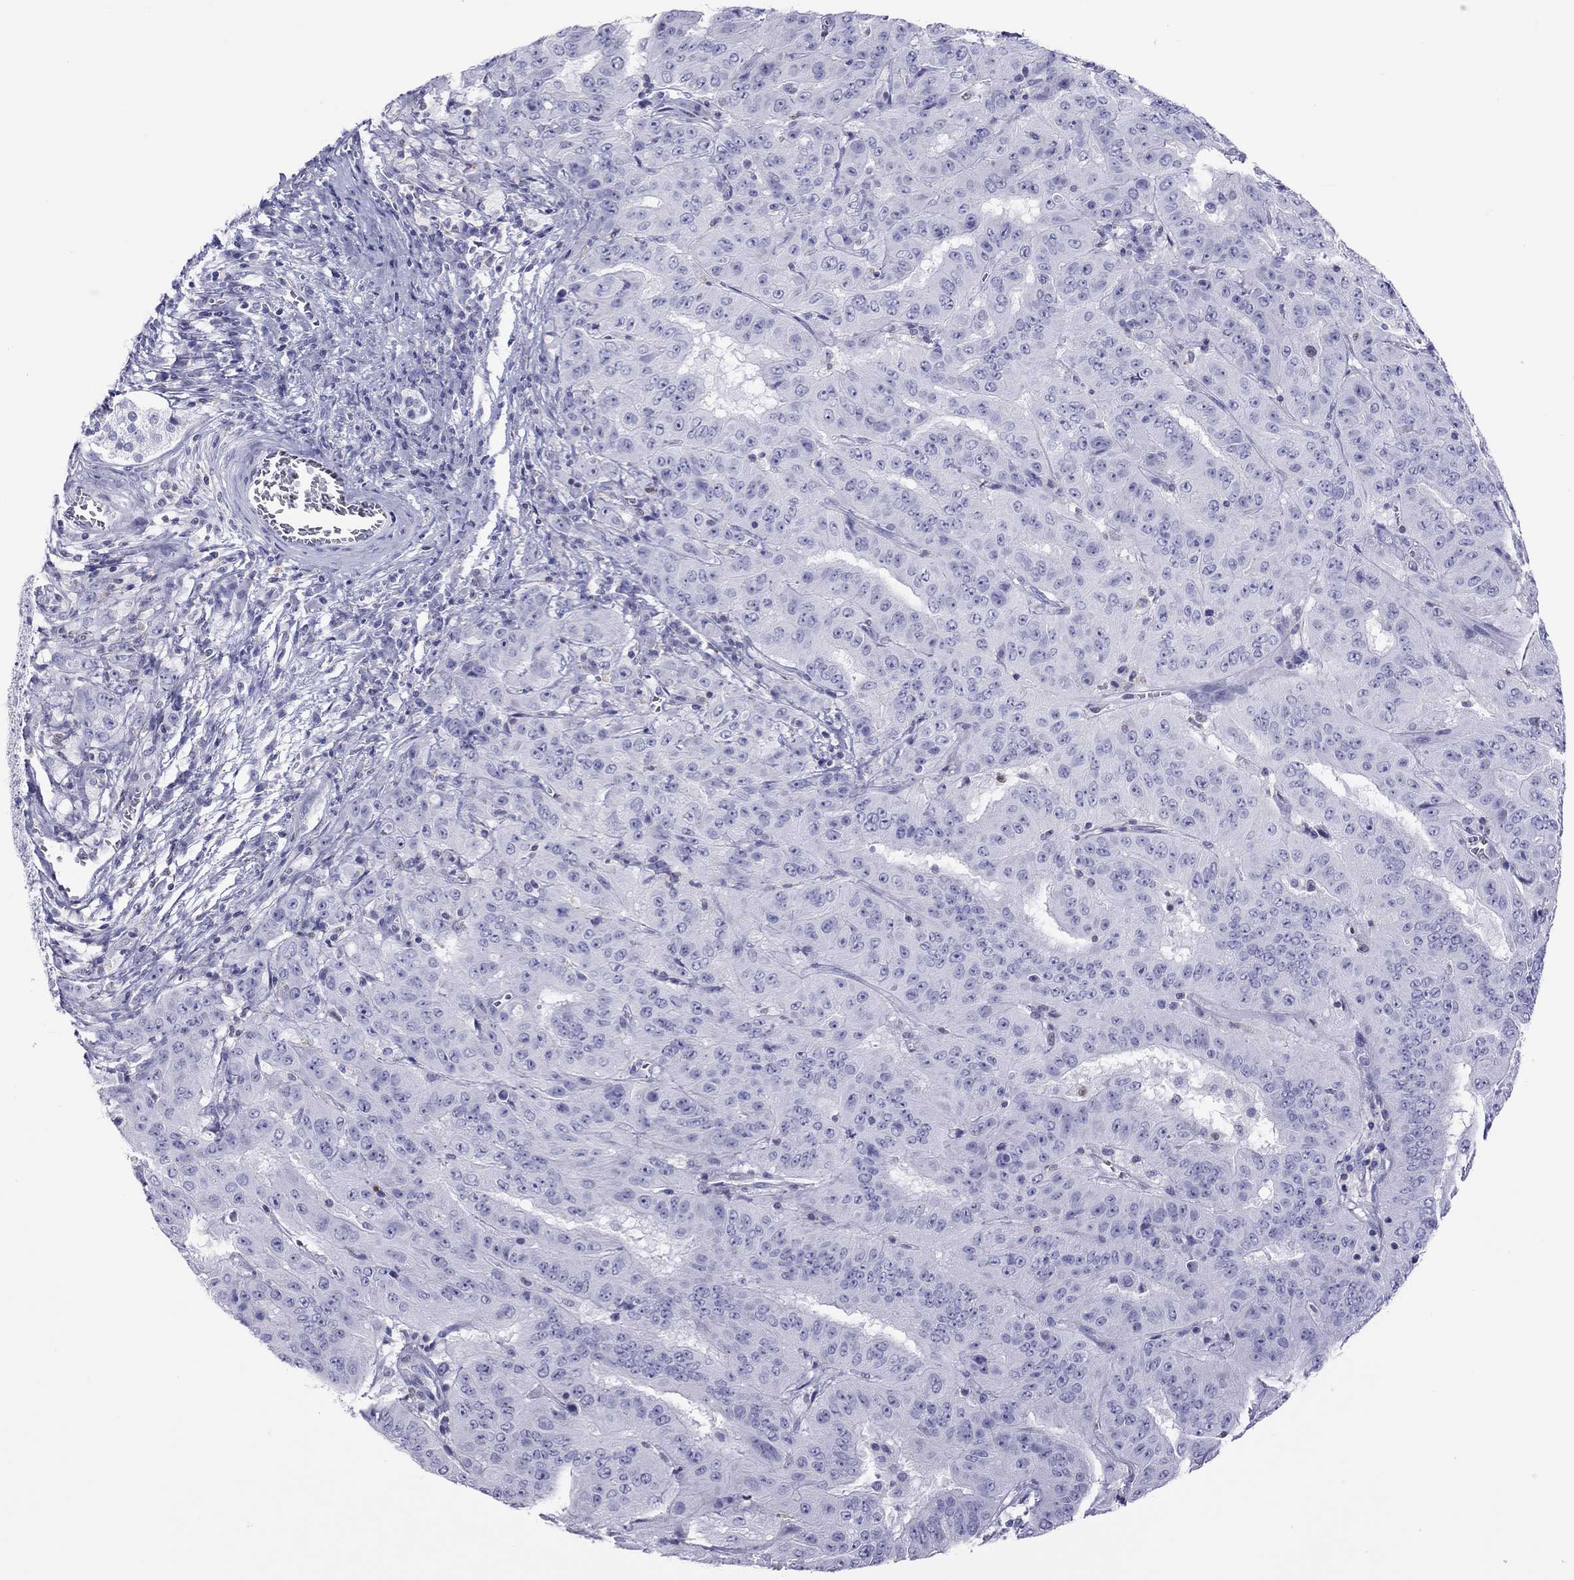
{"staining": {"intensity": "negative", "quantity": "none", "location": "none"}, "tissue": "pancreatic cancer", "cell_type": "Tumor cells", "image_type": "cancer", "snomed": [{"axis": "morphology", "description": "Adenocarcinoma, NOS"}, {"axis": "topography", "description": "Pancreas"}], "caption": "Pancreatic cancer was stained to show a protein in brown. There is no significant staining in tumor cells.", "gene": "STAG3", "patient": {"sex": "male", "age": 63}}